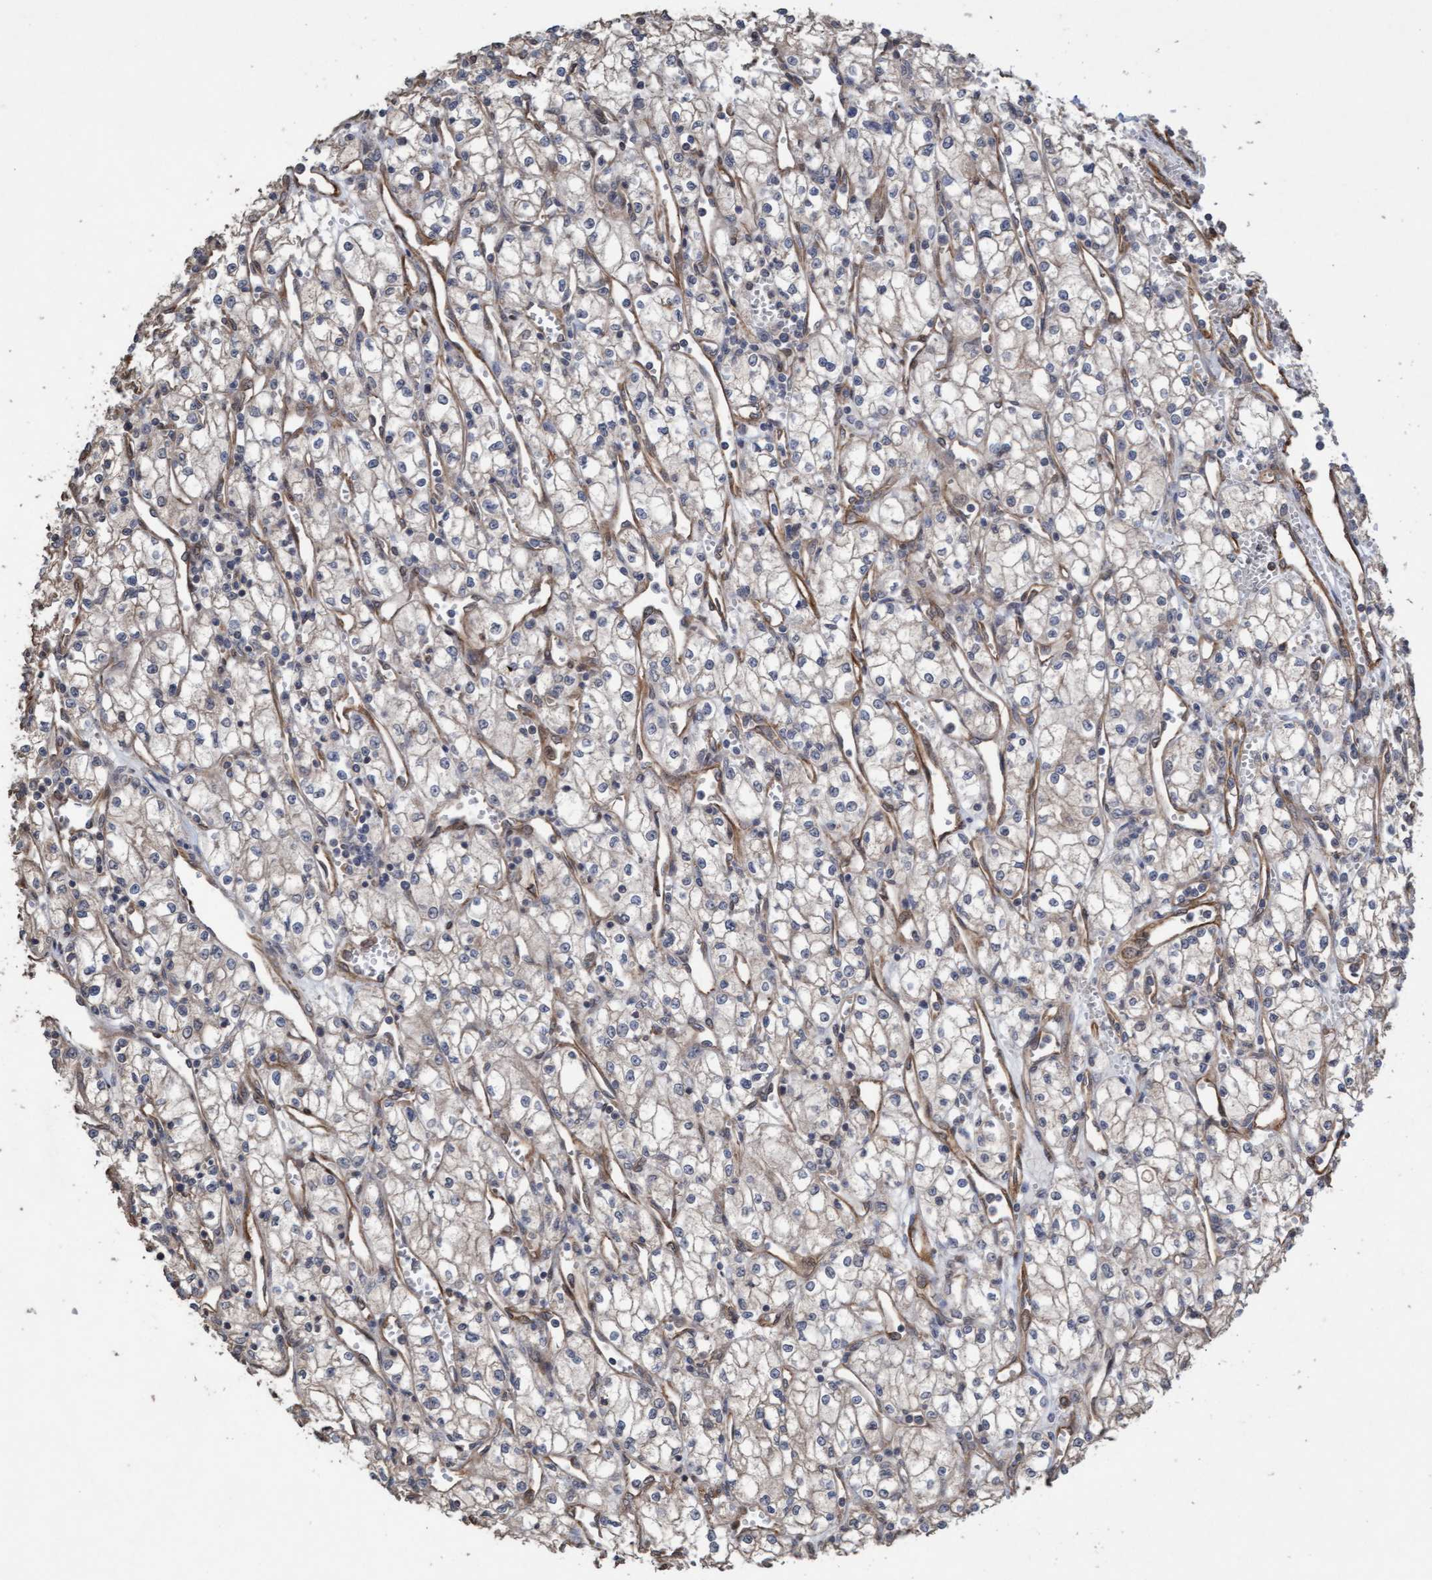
{"staining": {"intensity": "negative", "quantity": "none", "location": "none"}, "tissue": "renal cancer", "cell_type": "Tumor cells", "image_type": "cancer", "snomed": [{"axis": "morphology", "description": "Adenocarcinoma, NOS"}, {"axis": "topography", "description": "Kidney"}], "caption": "Renal adenocarcinoma was stained to show a protein in brown. There is no significant staining in tumor cells. (Brightfield microscopy of DAB (3,3'-diaminobenzidine) immunohistochemistry (IHC) at high magnification).", "gene": "CDC42EP4", "patient": {"sex": "male", "age": 59}}